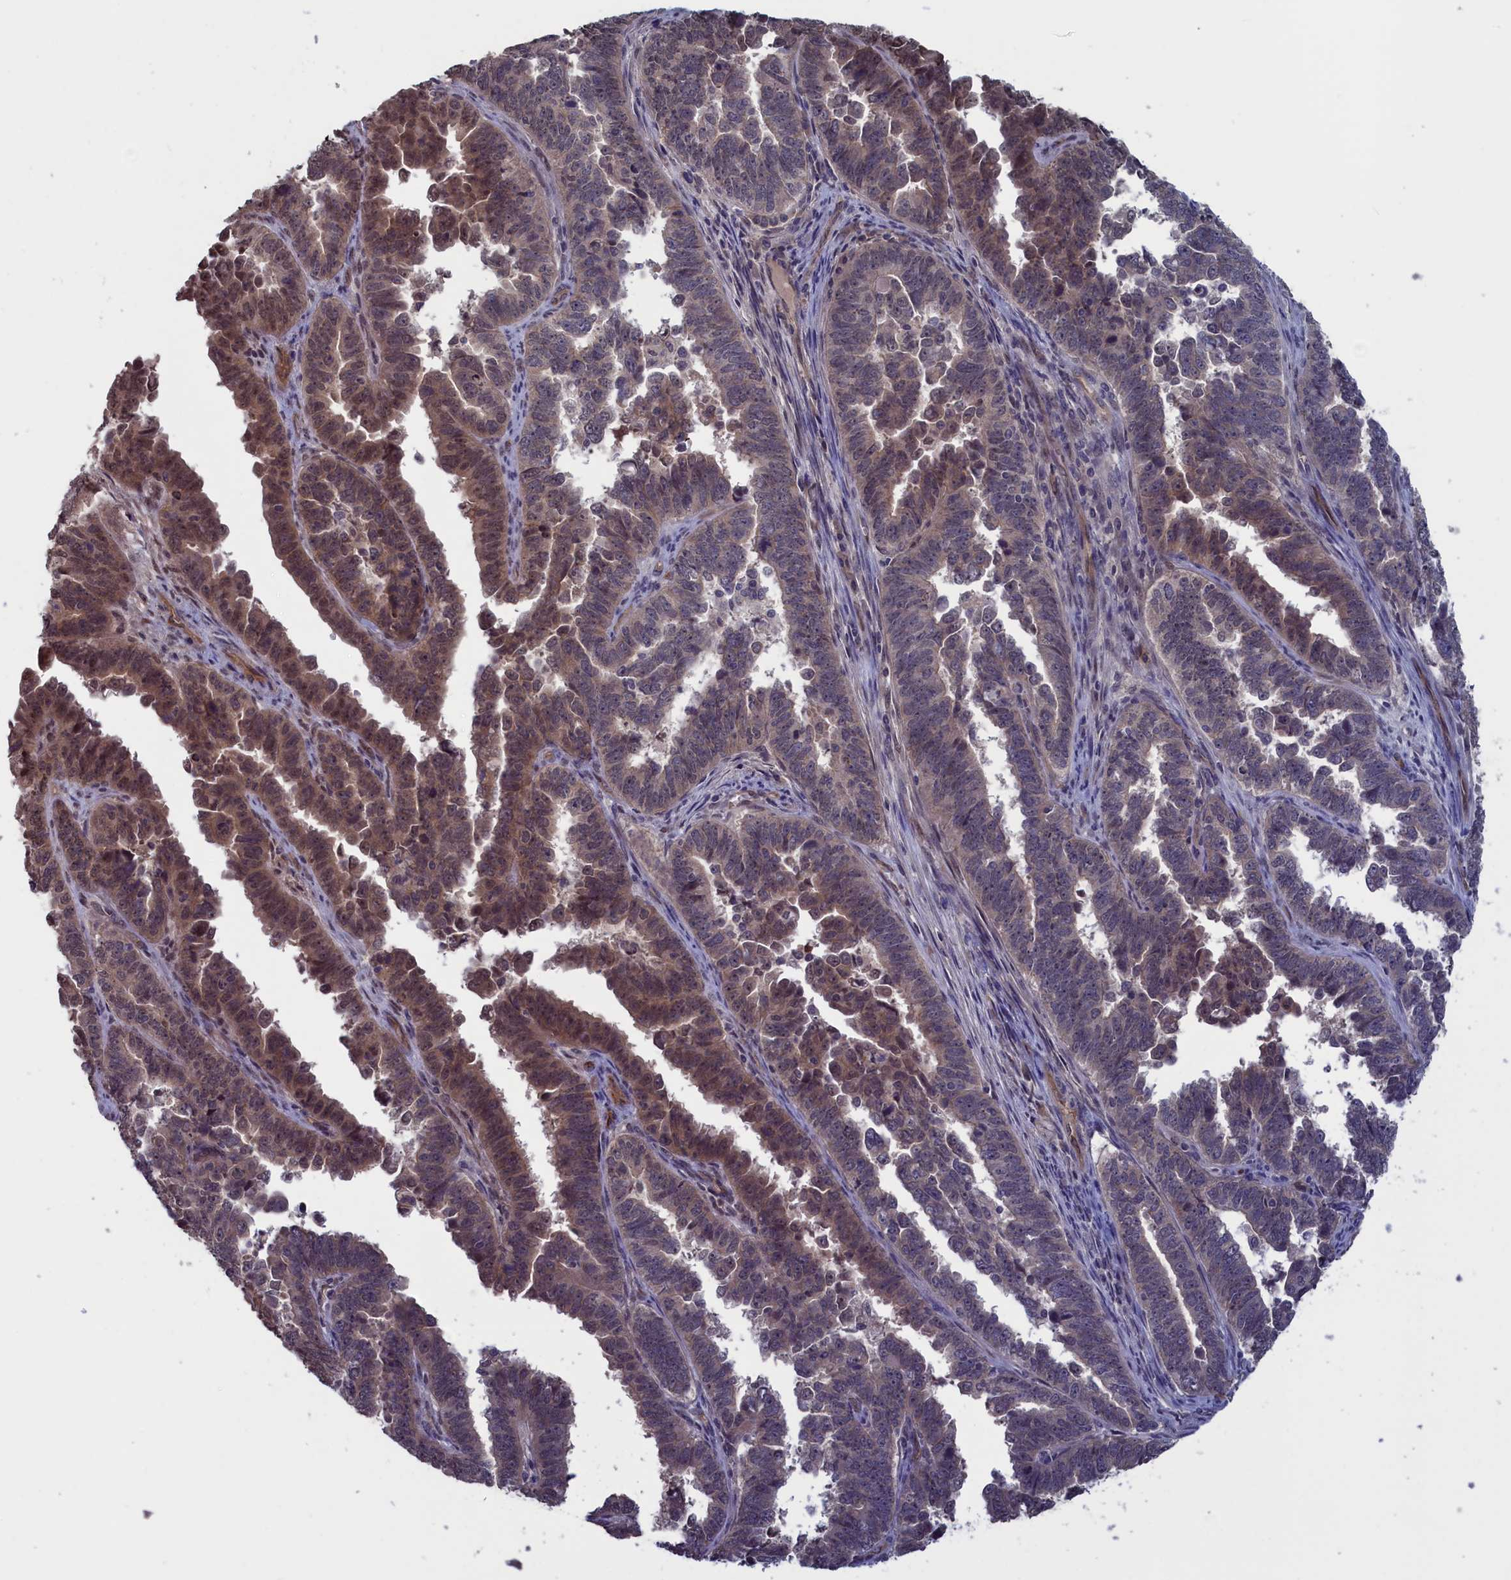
{"staining": {"intensity": "weak", "quantity": "25%-75%", "location": "cytoplasmic/membranous,nuclear"}, "tissue": "endometrial cancer", "cell_type": "Tumor cells", "image_type": "cancer", "snomed": [{"axis": "morphology", "description": "Adenocarcinoma, NOS"}, {"axis": "topography", "description": "Endometrium"}], "caption": "IHC of endometrial cancer demonstrates low levels of weak cytoplasmic/membranous and nuclear positivity in approximately 25%-75% of tumor cells. The protein of interest is stained brown, and the nuclei are stained in blue (DAB IHC with brightfield microscopy, high magnification).", "gene": "PLP2", "patient": {"sex": "female", "age": 75}}